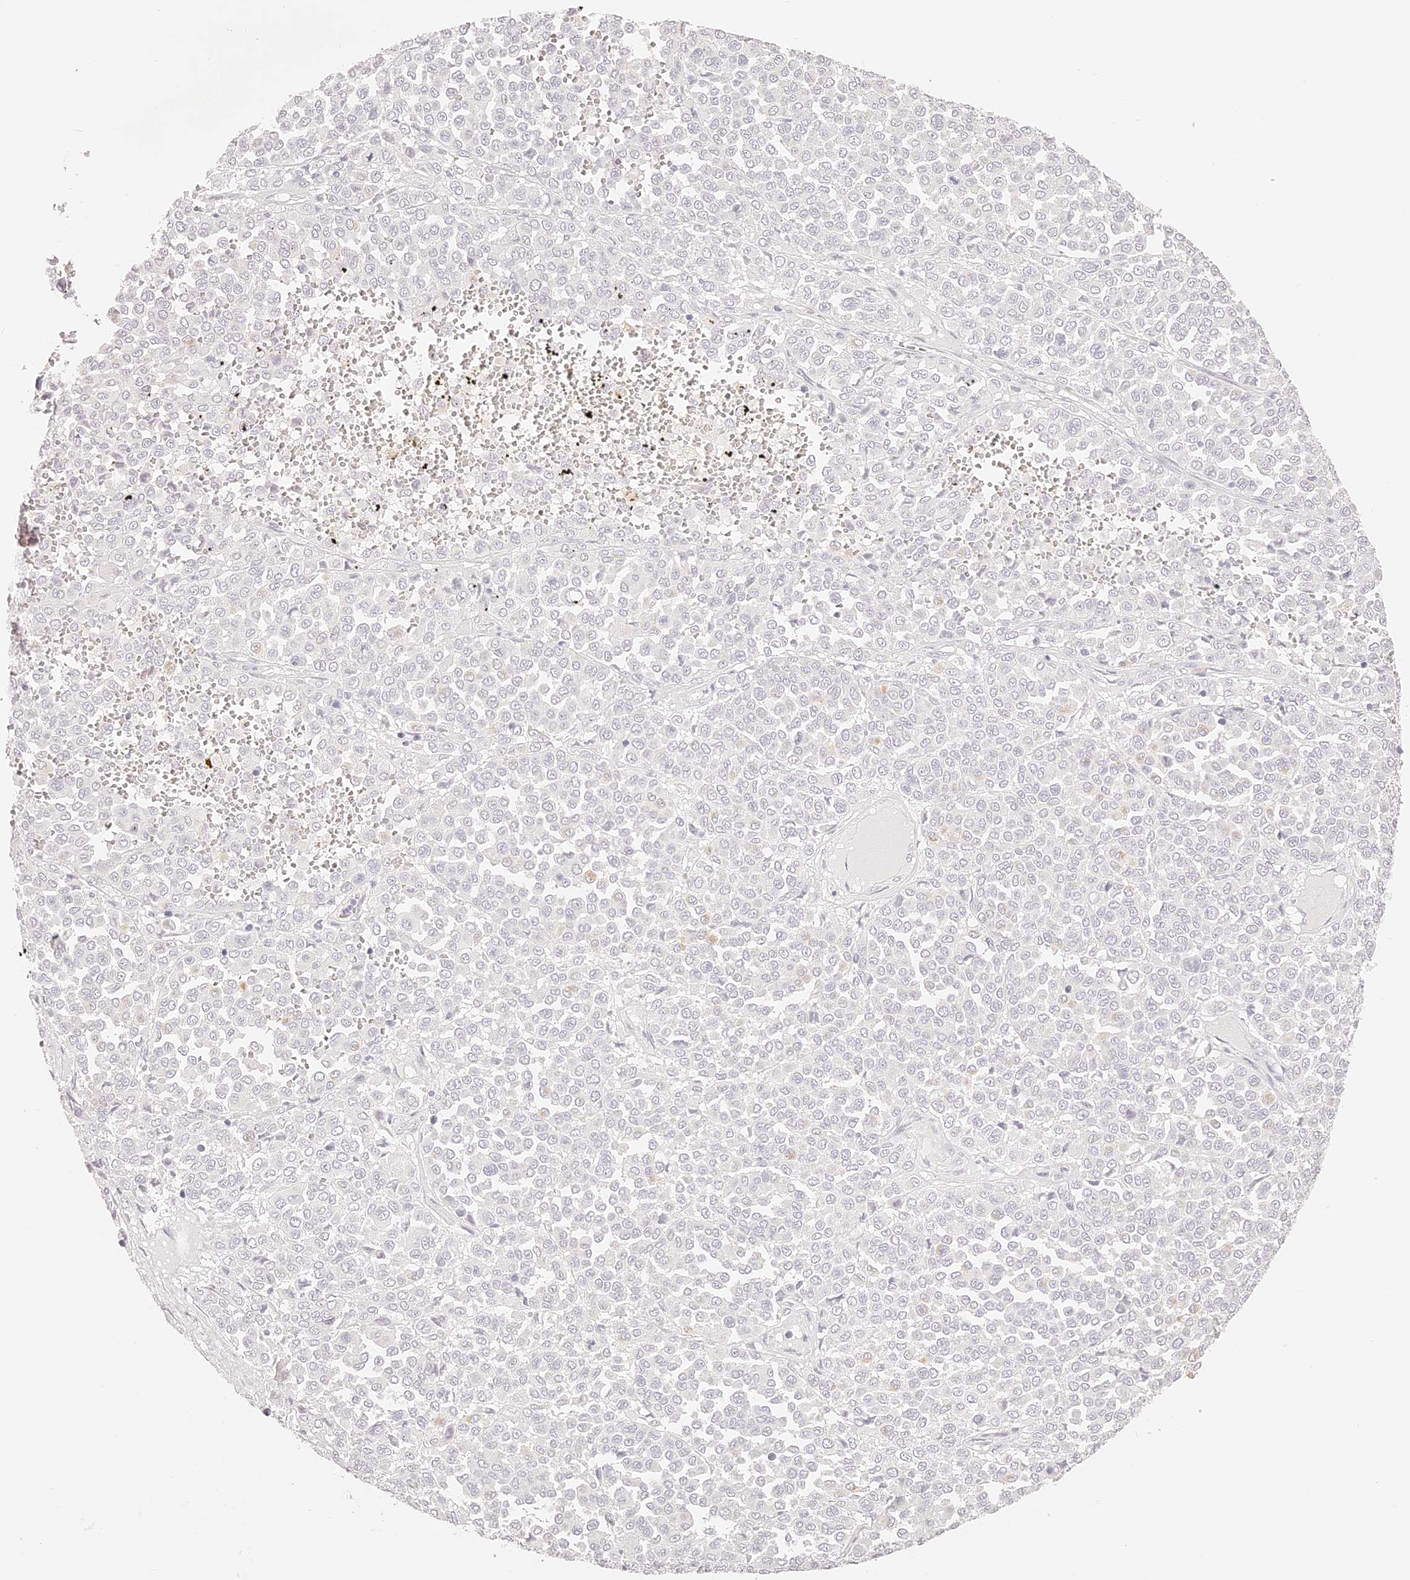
{"staining": {"intensity": "negative", "quantity": "none", "location": "none"}, "tissue": "melanoma", "cell_type": "Tumor cells", "image_type": "cancer", "snomed": [{"axis": "morphology", "description": "Malignant melanoma, Metastatic site"}, {"axis": "topography", "description": "Pancreas"}], "caption": "This is a micrograph of IHC staining of melanoma, which shows no expression in tumor cells.", "gene": "TRIM45", "patient": {"sex": "female", "age": 30}}